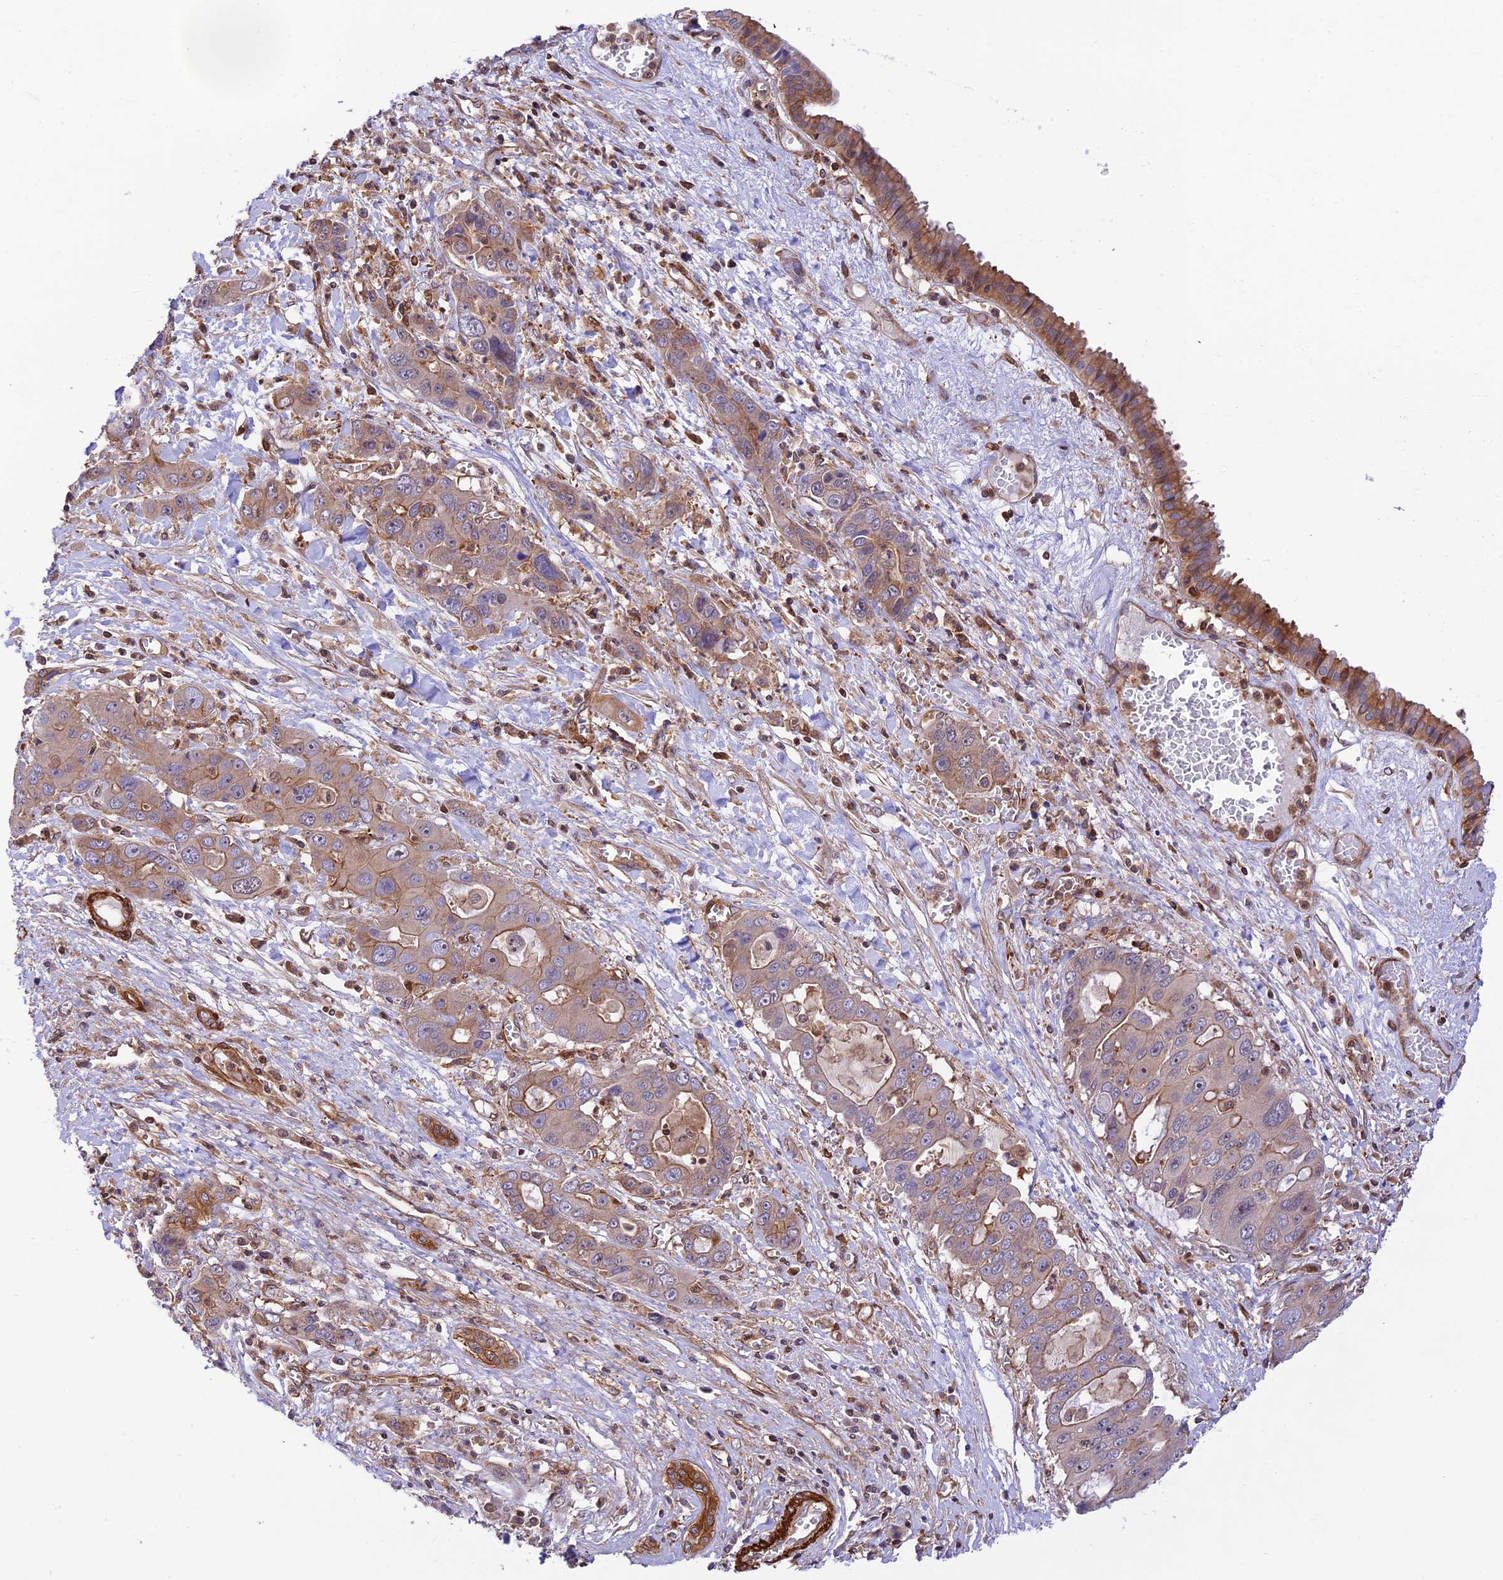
{"staining": {"intensity": "moderate", "quantity": "<25%", "location": "cytoplasmic/membranous"}, "tissue": "liver cancer", "cell_type": "Tumor cells", "image_type": "cancer", "snomed": [{"axis": "morphology", "description": "Cholangiocarcinoma"}, {"axis": "topography", "description": "Liver"}], "caption": "Immunohistochemical staining of cholangiocarcinoma (liver) demonstrates moderate cytoplasmic/membranous protein positivity in about <25% of tumor cells.", "gene": "EVI5L", "patient": {"sex": "male", "age": 67}}